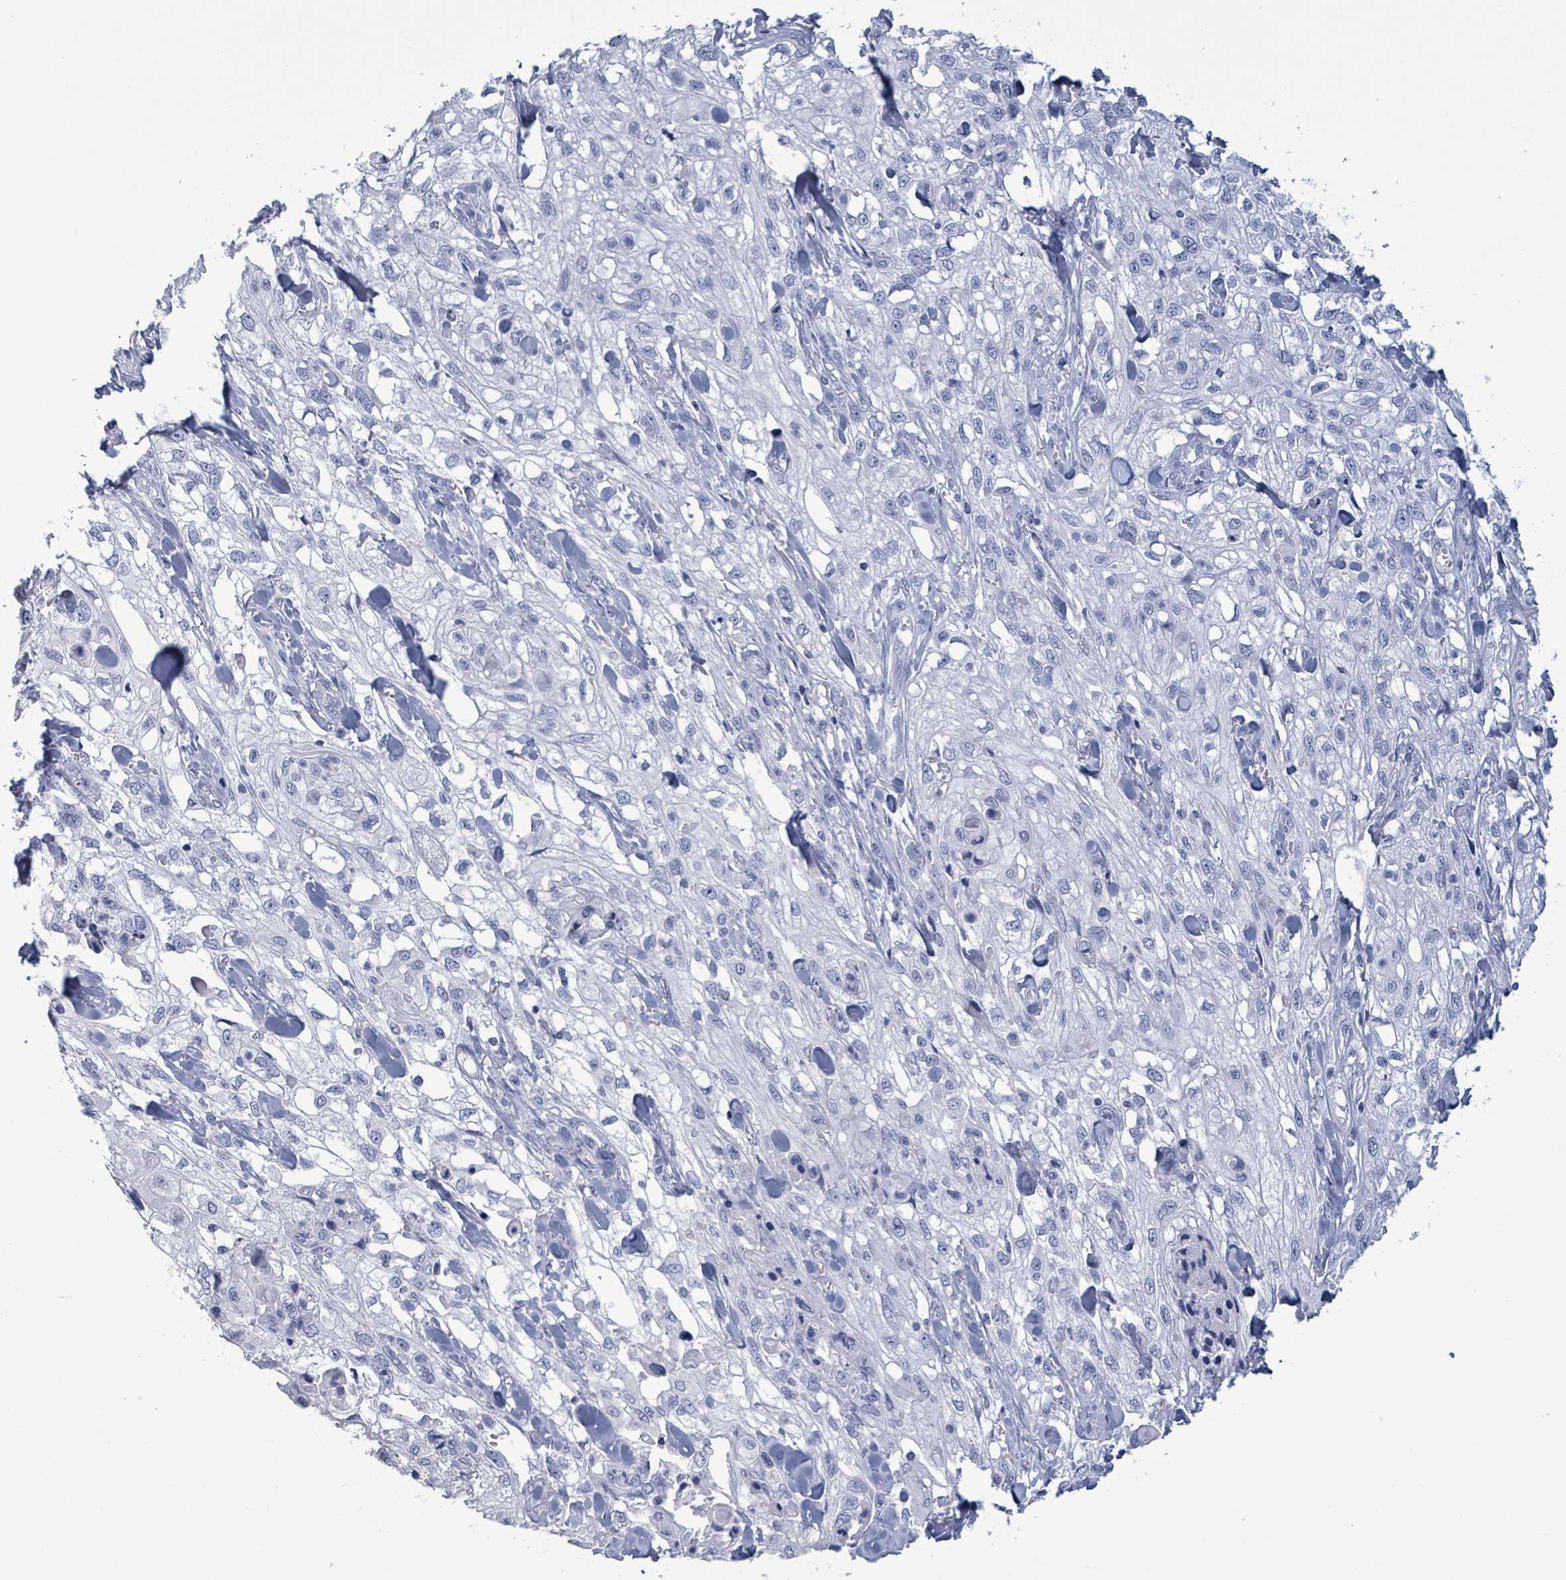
{"staining": {"intensity": "negative", "quantity": "none", "location": "none"}, "tissue": "skin cancer", "cell_type": "Tumor cells", "image_type": "cancer", "snomed": [{"axis": "morphology", "description": "Squamous cell carcinoma, NOS"}, {"axis": "topography", "description": "Skin"}, {"axis": "topography", "description": "Vulva"}], "caption": "High power microscopy image of an immunohistochemistry image of skin cancer, revealing no significant expression in tumor cells.", "gene": "ZNF771", "patient": {"sex": "female", "age": 86}}